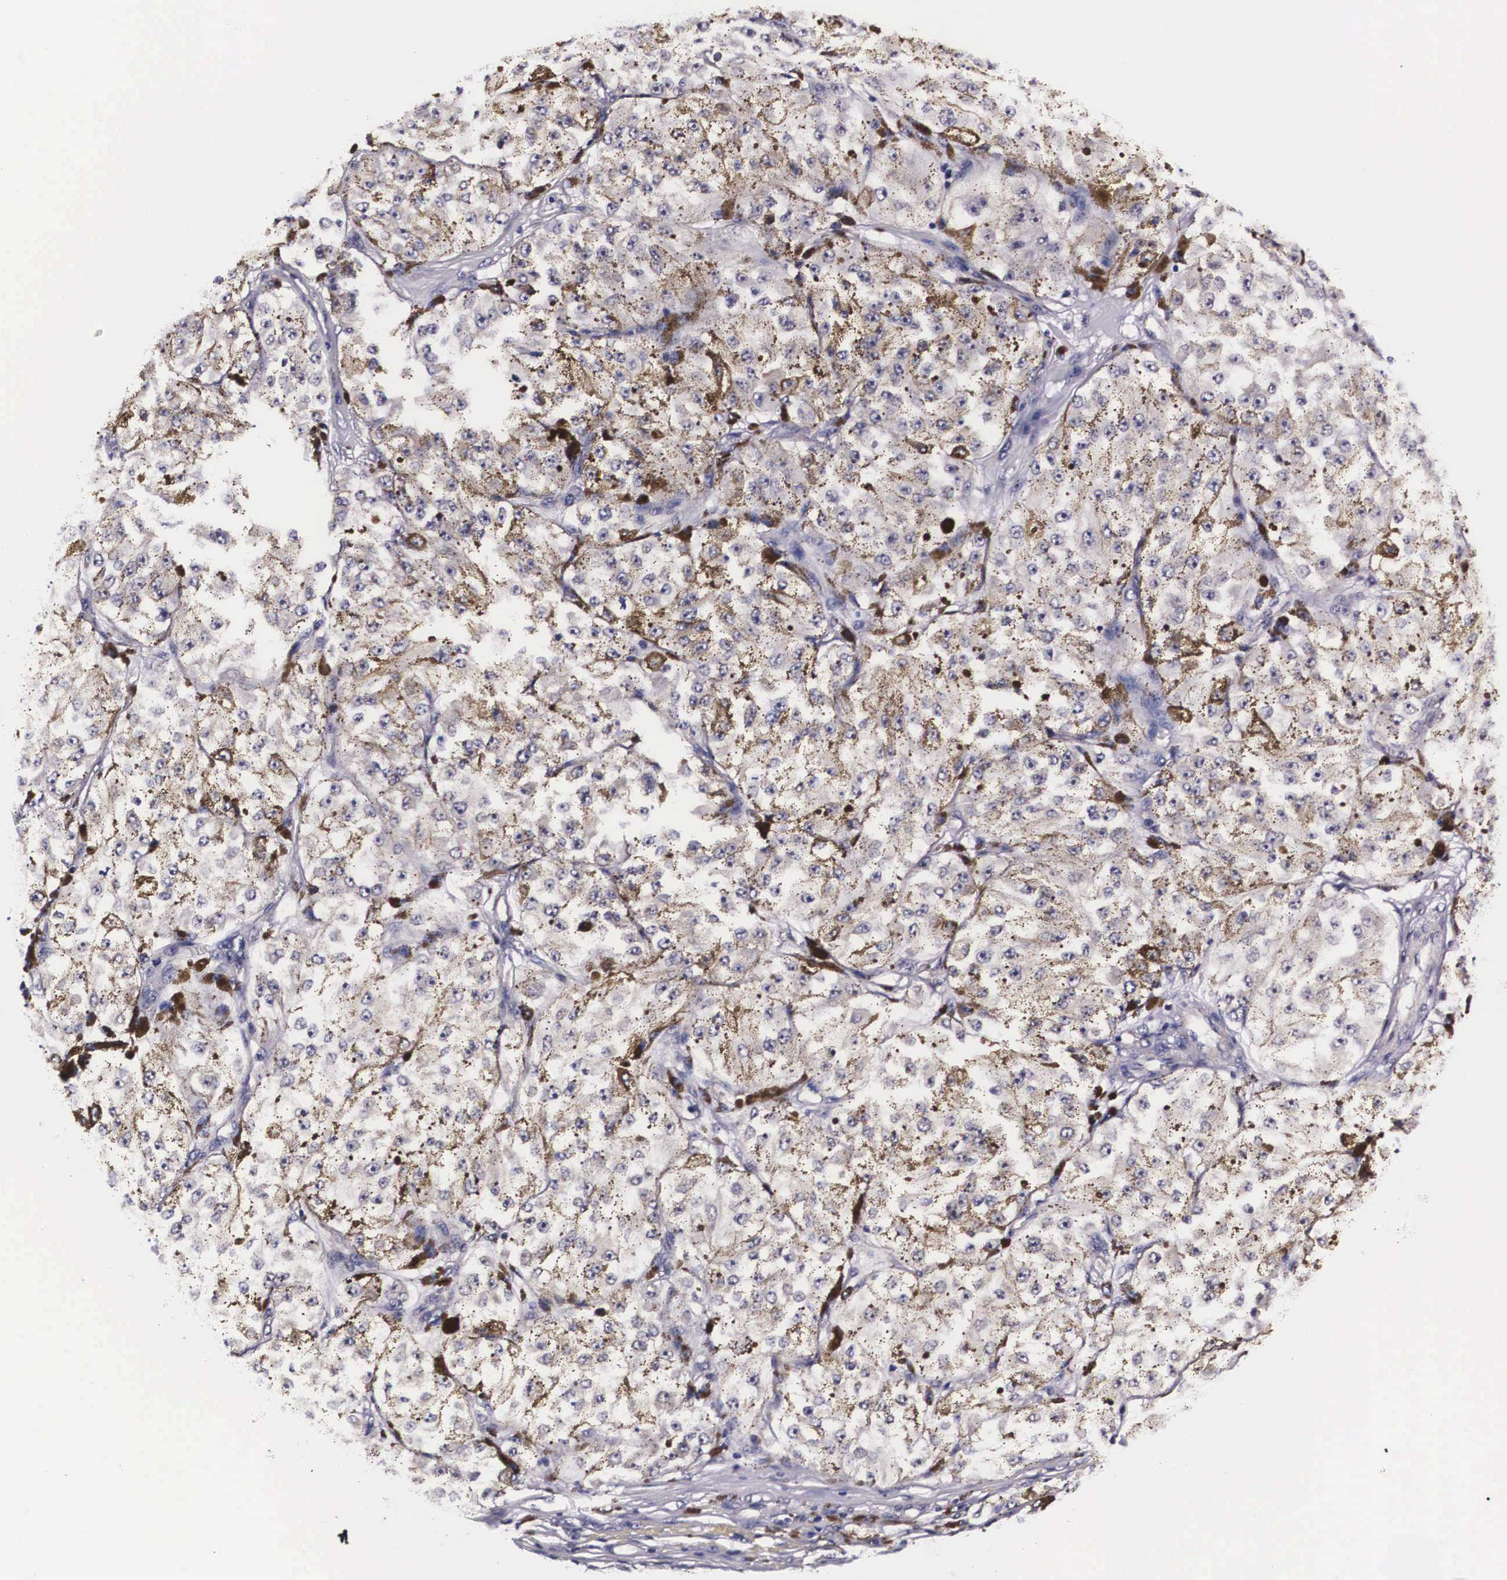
{"staining": {"intensity": "negative", "quantity": "none", "location": "none"}, "tissue": "melanoma", "cell_type": "Tumor cells", "image_type": "cancer", "snomed": [{"axis": "morphology", "description": "Malignant melanoma, NOS"}, {"axis": "topography", "description": "Skin"}], "caption": "The micrograph exhibits no significant expression in tumor cells of malignant melanoma.", "gene": "PHETA2", "patient": {"sex": "male", "age": 67}}